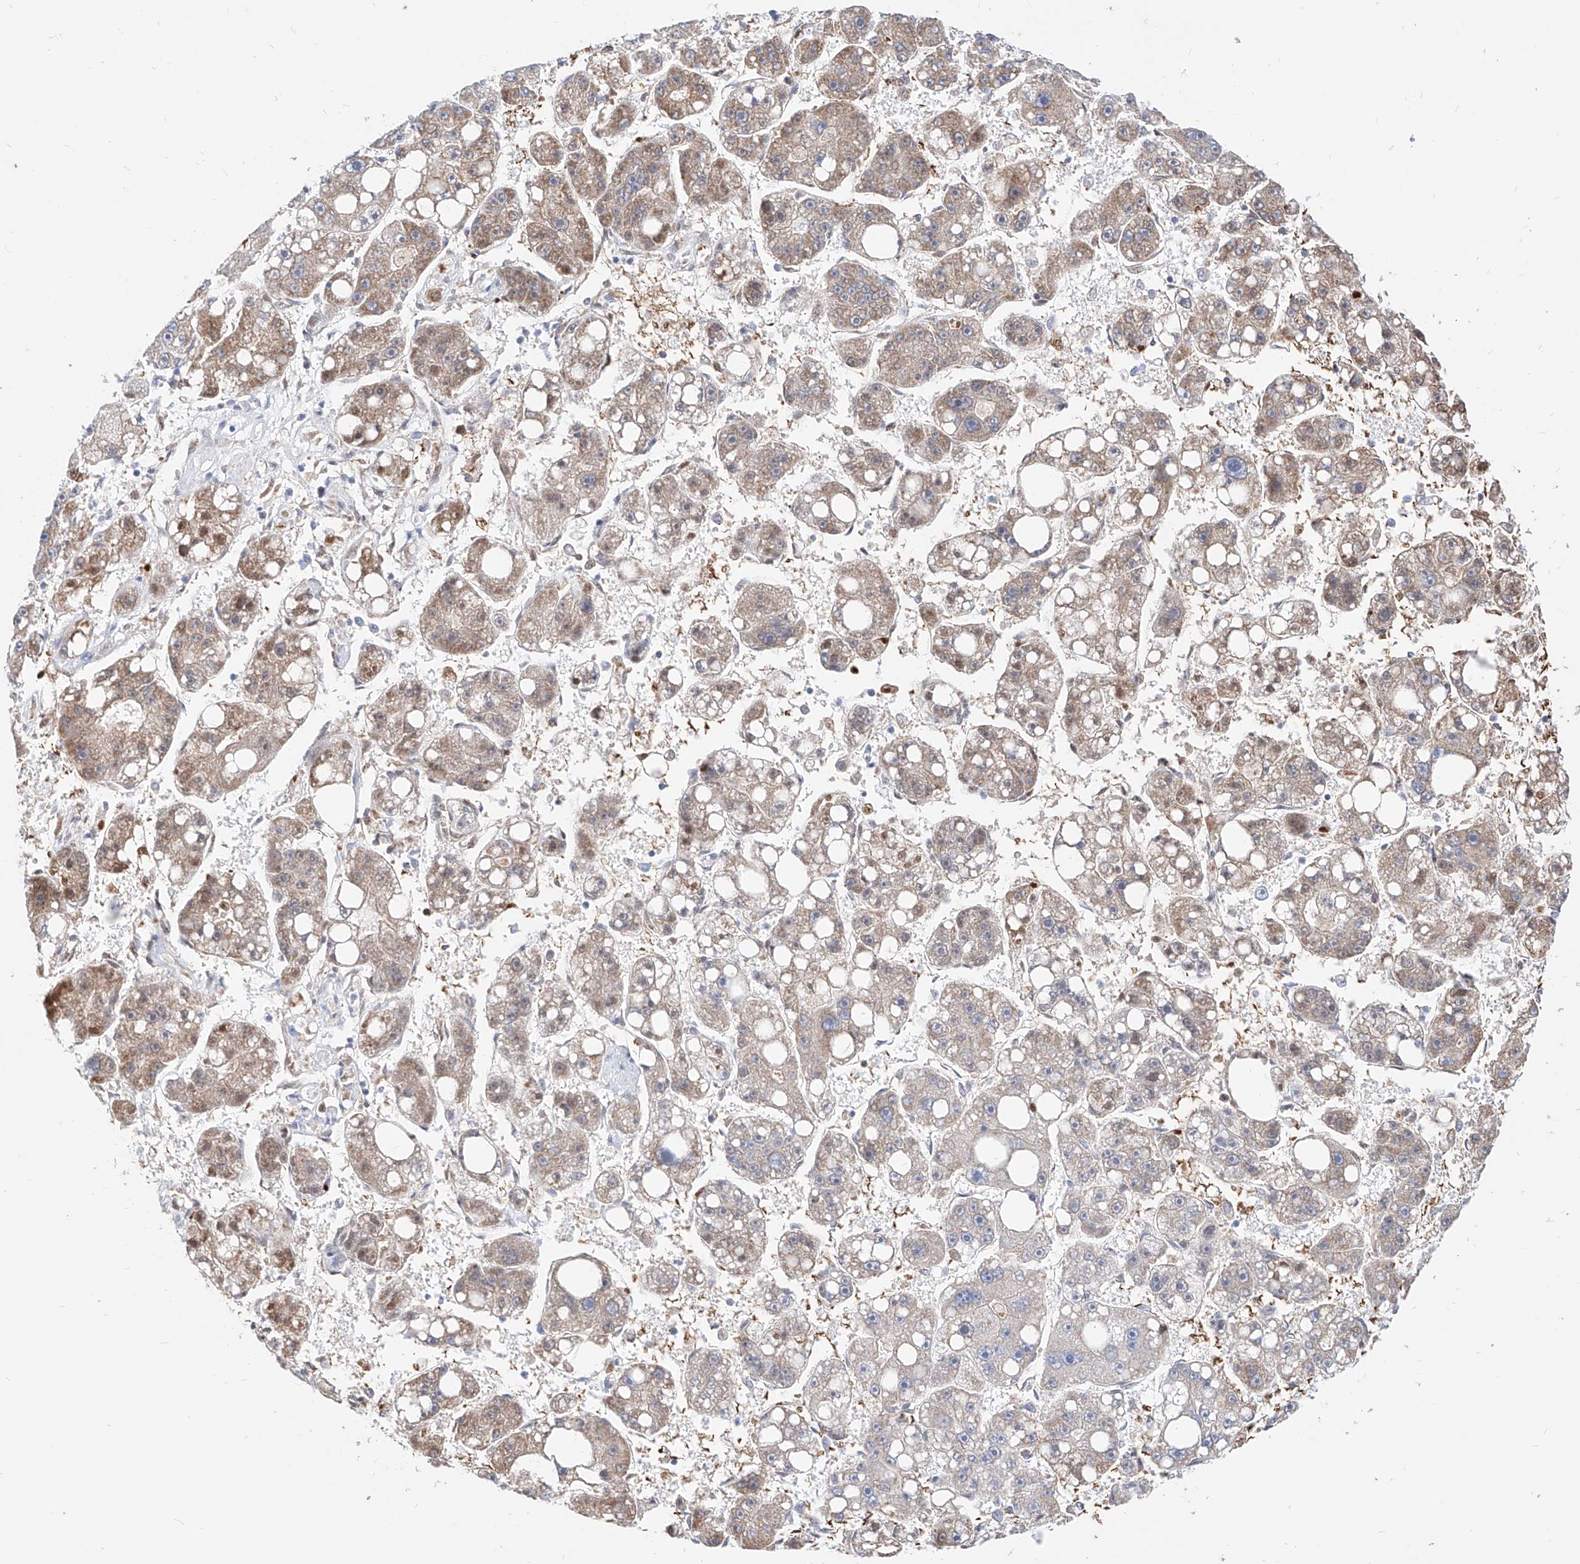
{"staining": {"intensity": "negative", "quantity": "none", "location": "none"}, "tissue": "liver cancer", "cell_type": "Tumor cells", "image_type": "cancer", "snomed": [{"axis": "morphology", "description": "Carcinoma, Hepatocellular, NOS"}, {"axis": "topography", "description": "Liver"}], "caption": "Immunohistochemistry of liver cancer (hepatocellular carcinoma) demonstrates no staining in tumor cells.", "gene": "ZFP42", "patient": {"sex": "female", "age": 61}}